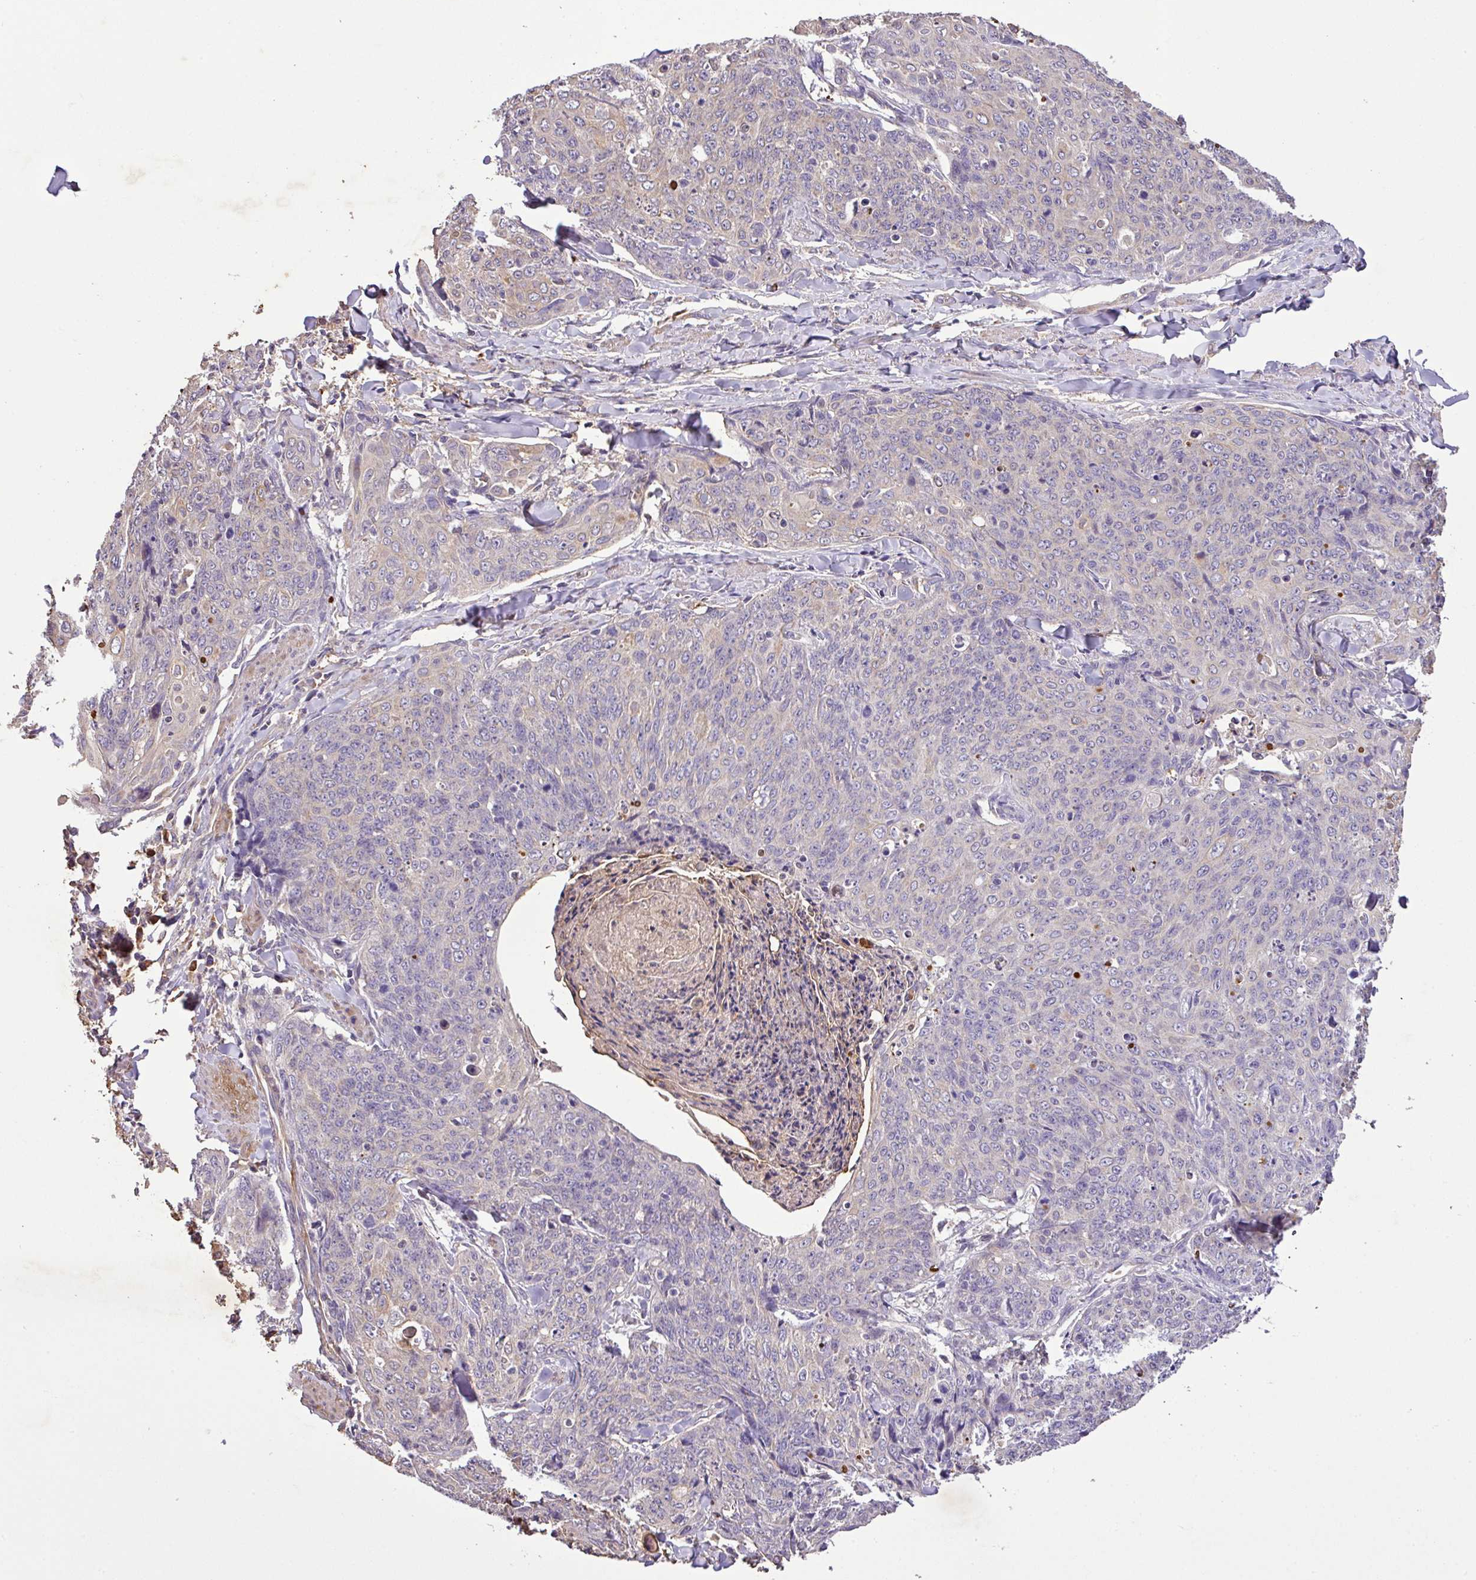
{"staining": {"intensity": "negative", "quantity": "none", "location": "none"}, "tissue": "skin cancer", "cell_type": "Tumor cells", "image_type": "cancer", "snomed": [{"axis": "morphology", "description": "Squamous cell carcinoma, NOS"}, {"axis": "topography", "description": "Skin"}, {"axis": "topography", "description": "Vulva"}], "caption": "This is a image of immunohistochemistry staining of skin cancer, which shows no expression in tumor cells.", "gene": "ZNF266", "patient": {"sex": "female", "age": 85}}